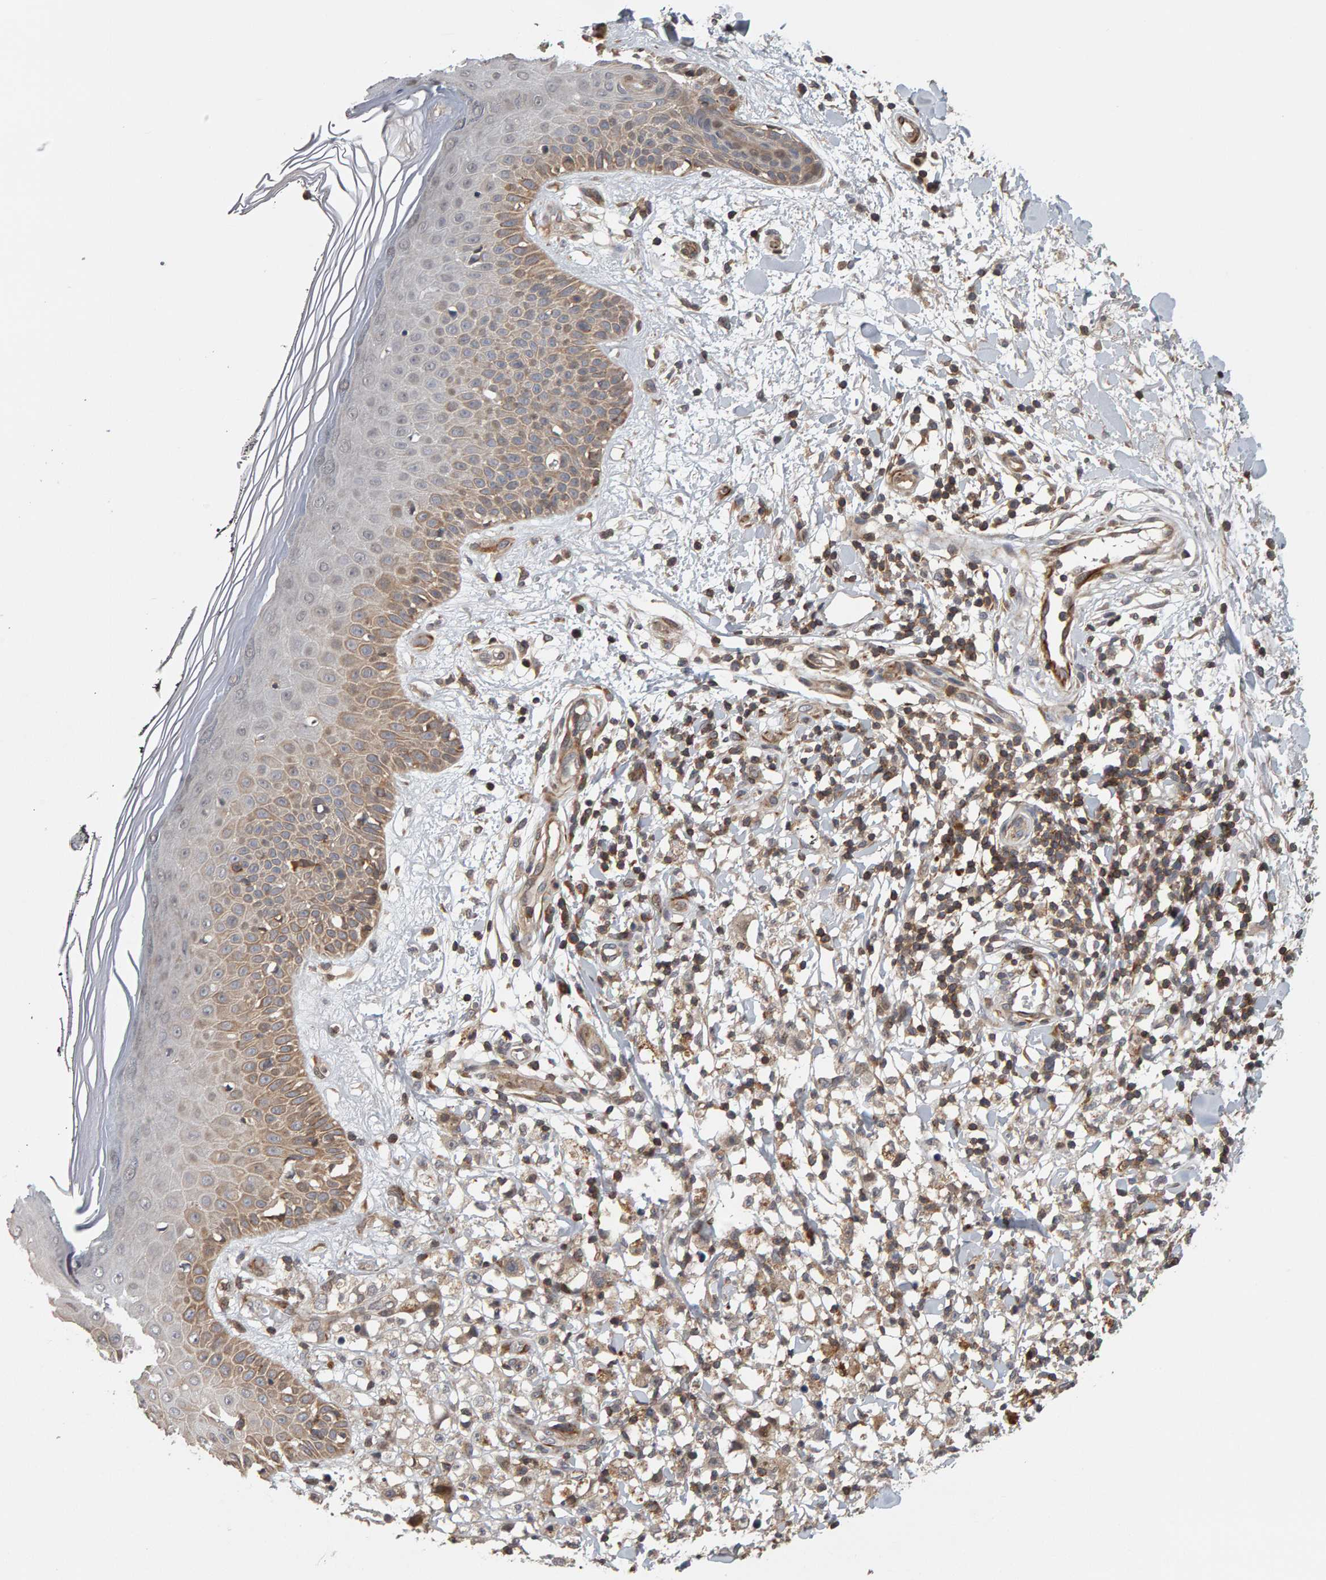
{"staining": {"intensity": "negative", "quantity": "none", "location": "none"}, "tissue": "melanoma", "cell_type": "Tumor cells", "image_type": "cancer", "snomed": [{"axis": "morphology", "description": "Malignant melanoma, NOS"}, {"axis": "topography", "description": "Skin"}], "caption": "Photomicrograph shows no protein positivity in tumor cells of malignant melanoma tissue. (DAB immunohistochemistry visualized using brightfield microscopy, high magnification).", "gene": "TEFM", "patient": {"sex": "female", "age": 82}}